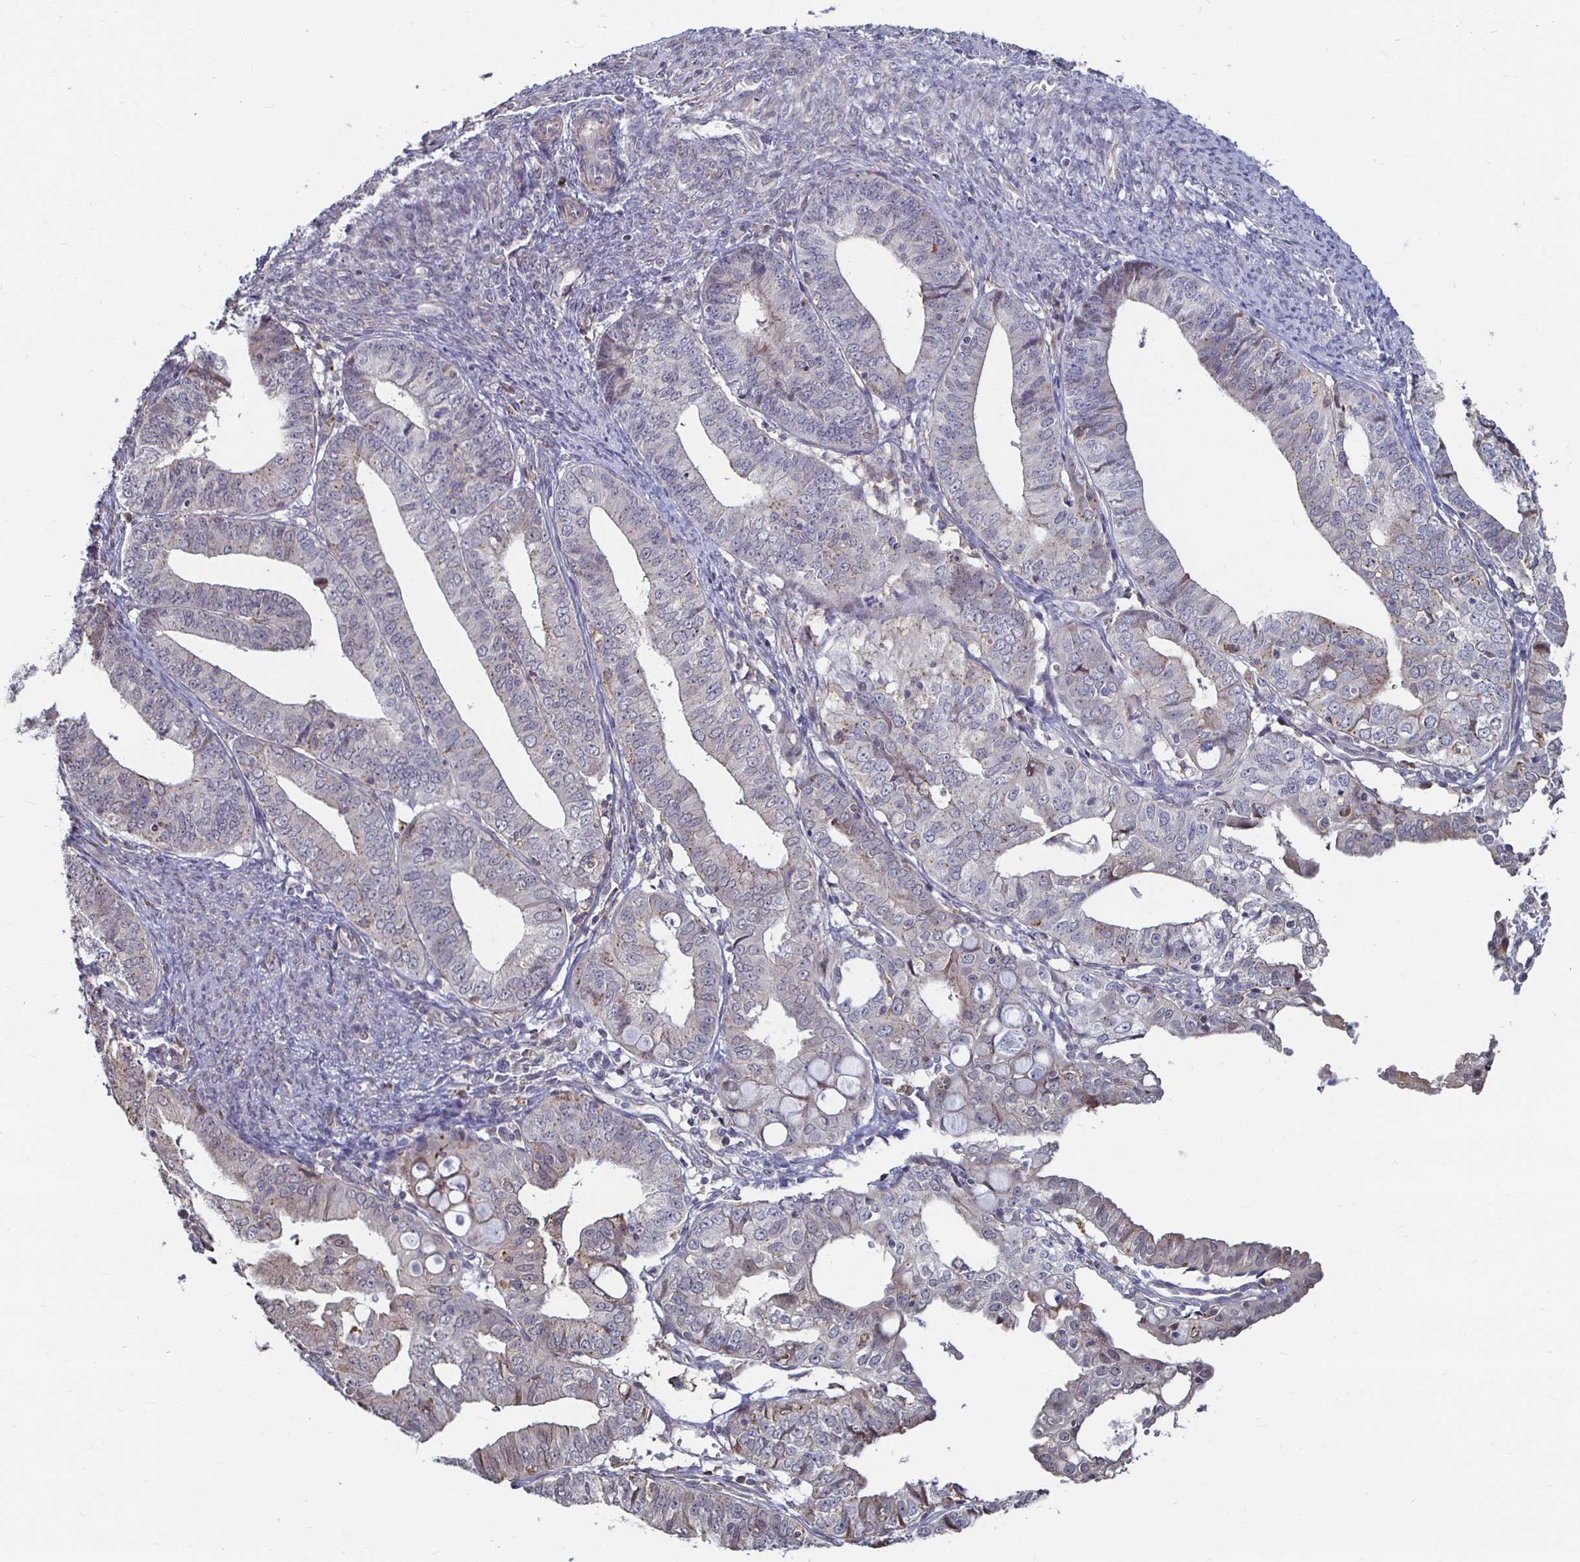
{"staining": {"intensity": "weak", "quantity": "<25%", "location": "cytoplasmic/membranous"}, "tissue": "endometrial cancer", "cell_type": "Tumor cells", "image_type": "cancer", "snomed": [{"axis": "morphology", "description": "Adenocarcinoma, NOS"}, {"axis": "topography", "description": "Endometrium"}], "caption": "Endometrial cancer was stained to show a protein in brown. There is no significant expression in tumor cells.", "gene": "CAPN11", "patient": {"sex": "female", "age": 56}}